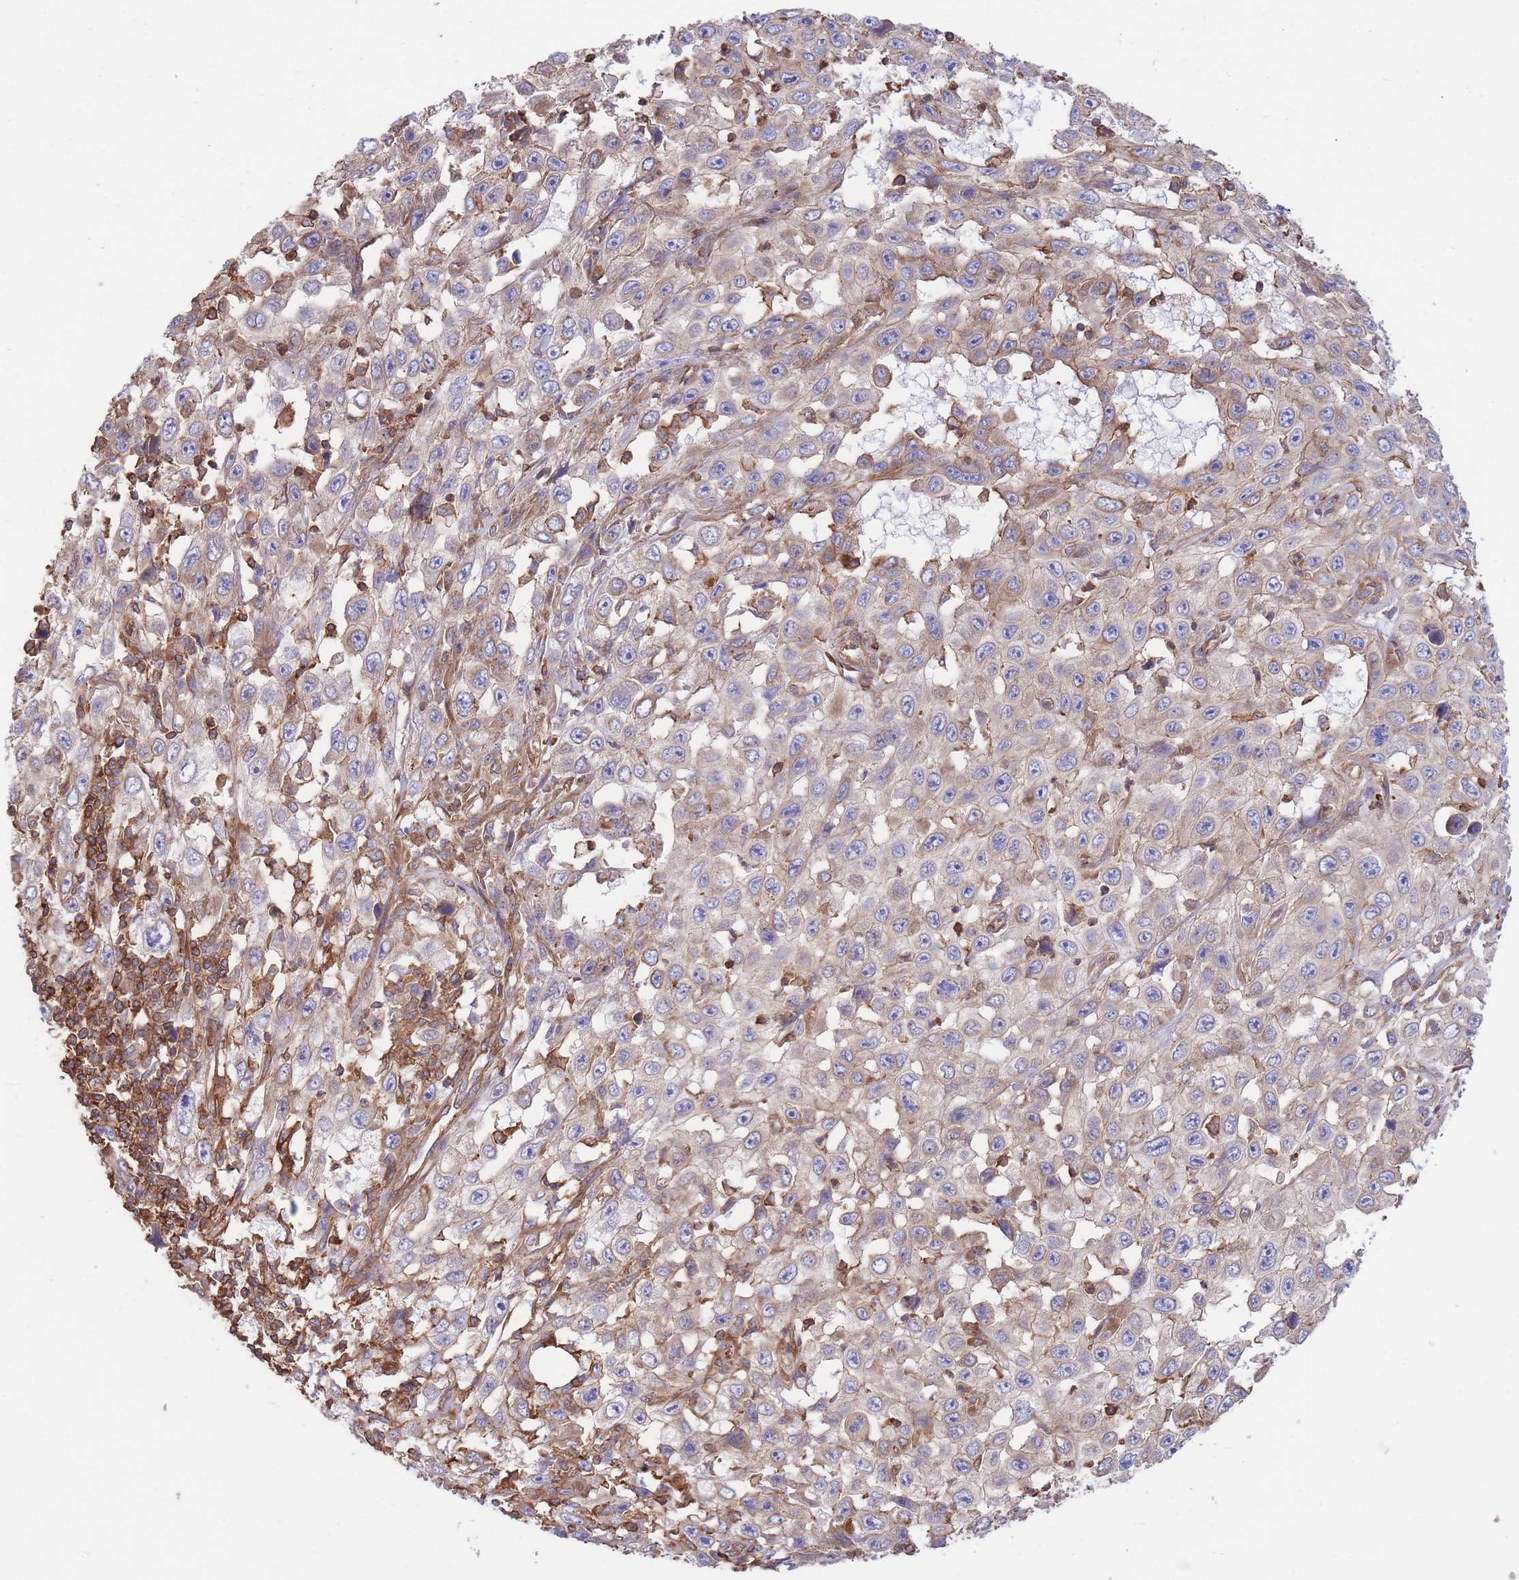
{"staining": {"intensity": "weak", "quantity": "25%-75%", "location": "cytoplasmic/membranous"}, "tissue": "skin cancer", "cell_type": "Tumor cells", "image_type": "cancer", "snomed": [{"axis": "morphology", "description": "Squamous cell carcinoma, NOS"}, {"axis": "topography", "description": "Skin"}], "caption": "This is an image of immunohistochemistry staining of skin cancer (squamous cell carcinoma), which shows weak staining in the cytoplasmic/membranous of tumor cells.", "gene": "LRRN4CL", "patient": {"sex": "male", "age": 82}}